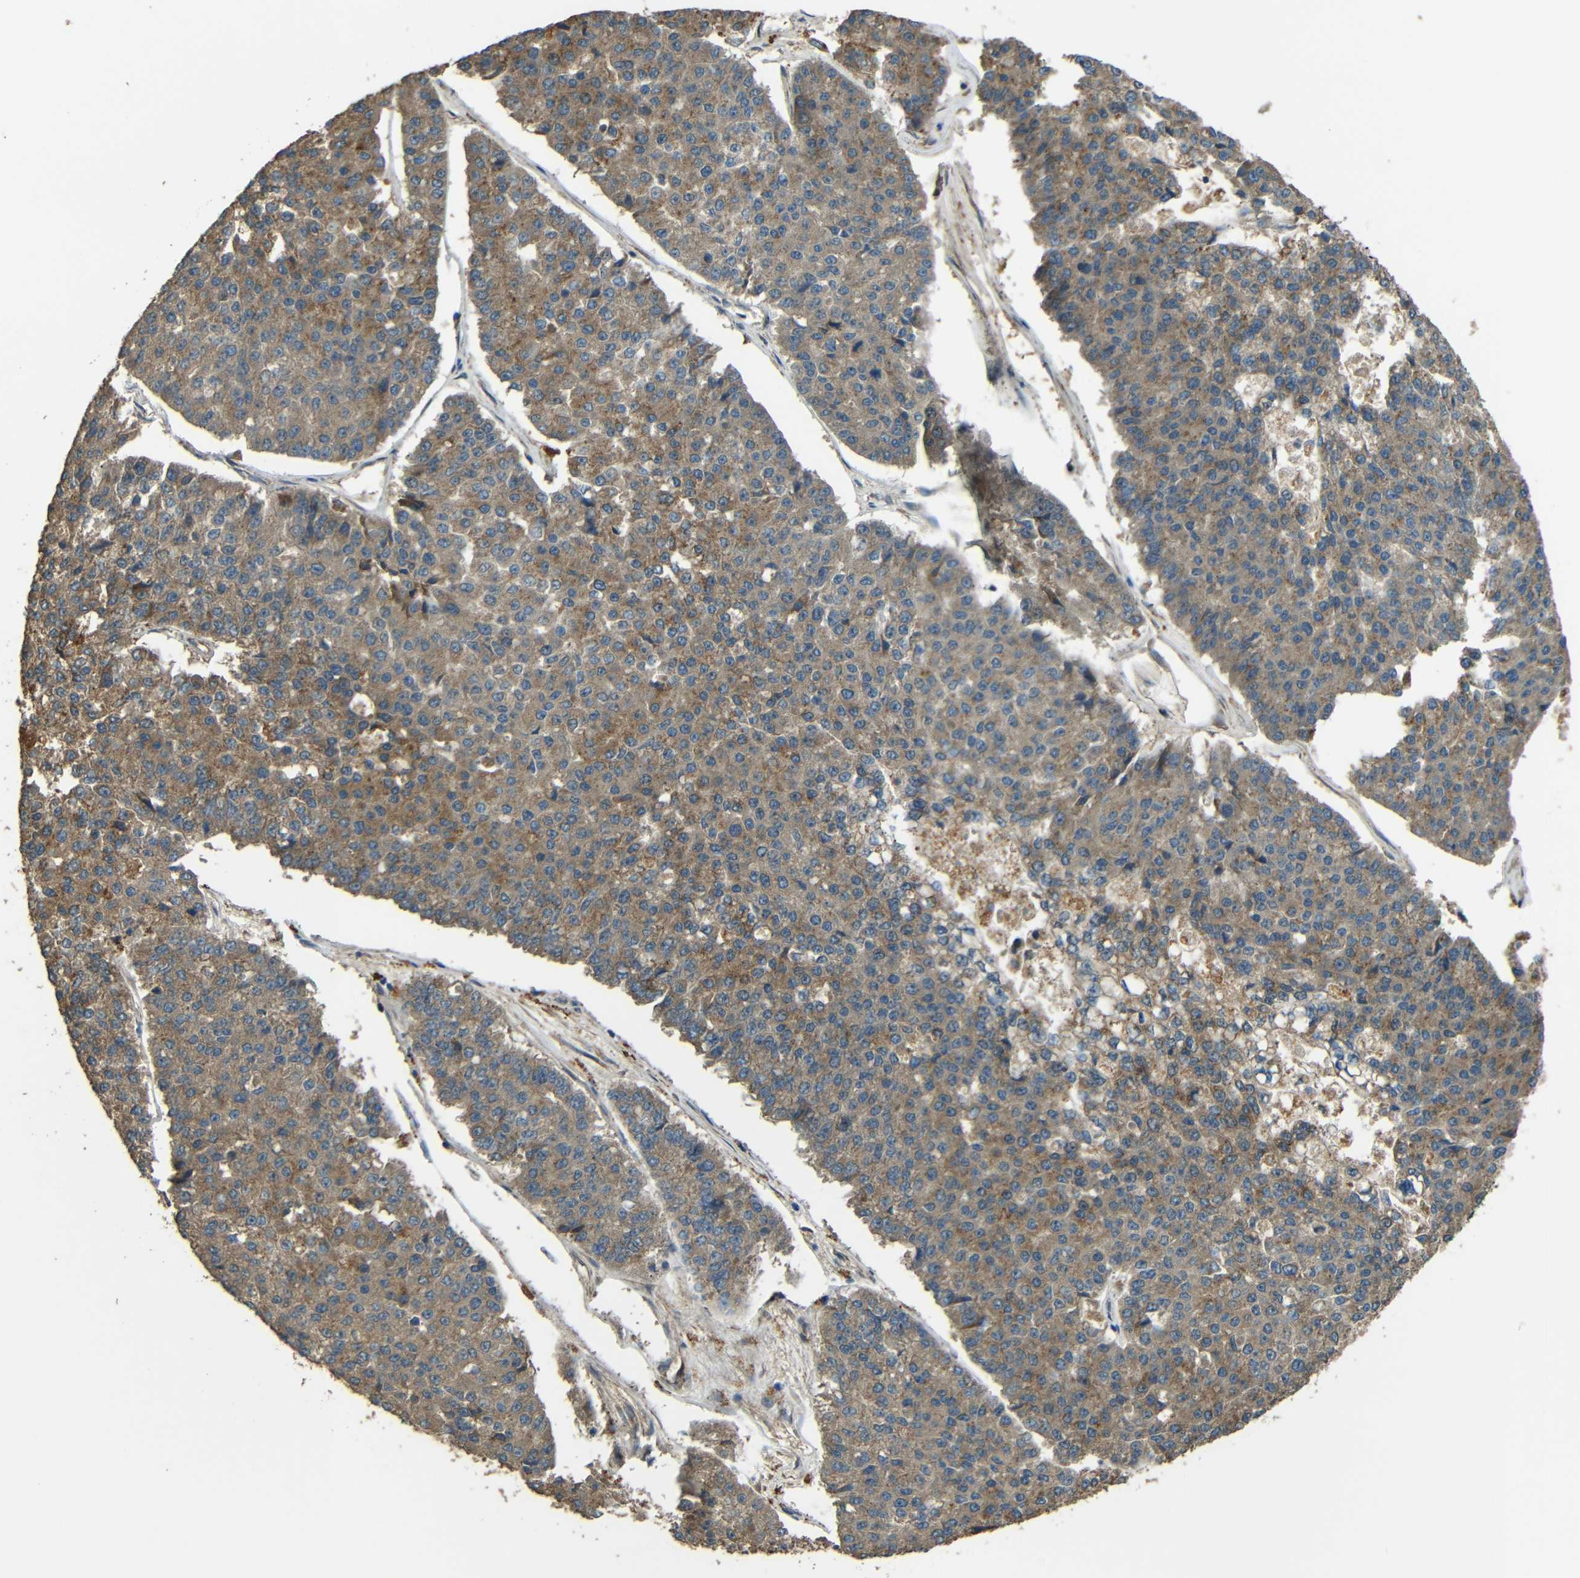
{"staining": {"intensity": "moderate", "quantity": "25%-75%", "location": "cytoplasmic/membranous"}, "tissue": "pancreatic cancer", "cell_type": "Tumor cells", "image_type": "cancer", "snomed": [{"axis": "morphology", "description": "Adenocarcinoma, NOS"}, {"axis": "topography", "description": "Pancreas"}], "caption": "Immunohistochemical staining of pancreatic adenocarcinoma demonstrates medium levels of moderate cytoplasmic/membranous protein staining in about 25%-75% of tumor cells.", "gene": "ACACA", "patient": {"sex": "male", "age": 50}}